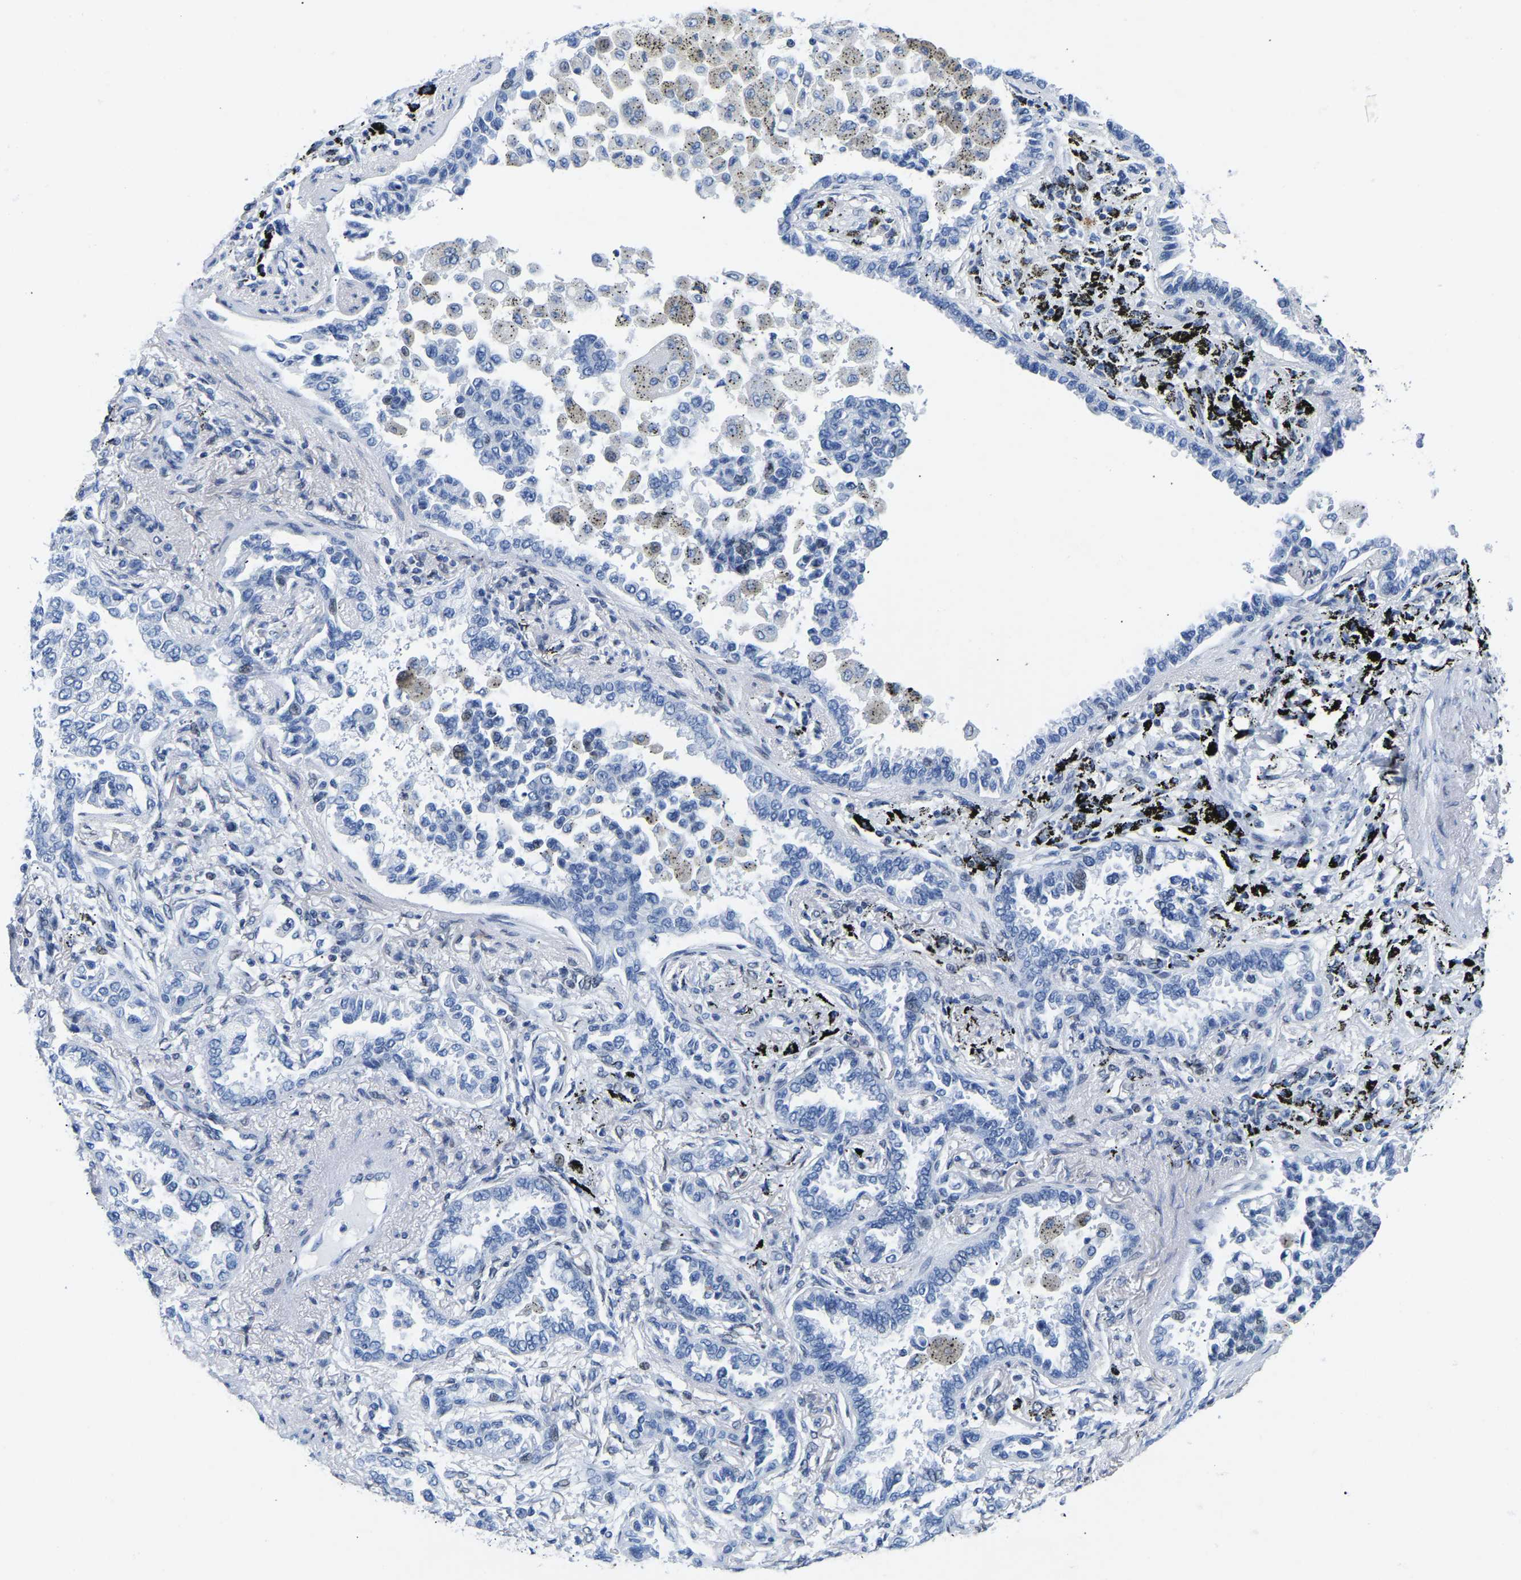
{"staining": {"intensity": "negative", "quantity": "none", "location": "none"}, "tissue": "lung cancer", "cell_type": "Tumor cells", "image_type": "cancer", "snomed": [{"axis": "morphology", "description": "Normal tissue, NOS"}, {"axis": "morphology", "description": "Adenocarcinoma, NOS"}, {"axis": "topography", "description": "Lung"}], "caption": "Immunohistochemical staining of human lung adenocarcinoma displays no significant expression in tumor cells. The staining was performed using DAB (3,3'-diaminobenzidine) to visualize the protein expression in brown, while the nuclei were stained in blue with hematoxylin (Magnification: 20x).", "gene": "UPK3A", "patient": {"sex": "male", "age": 59}}